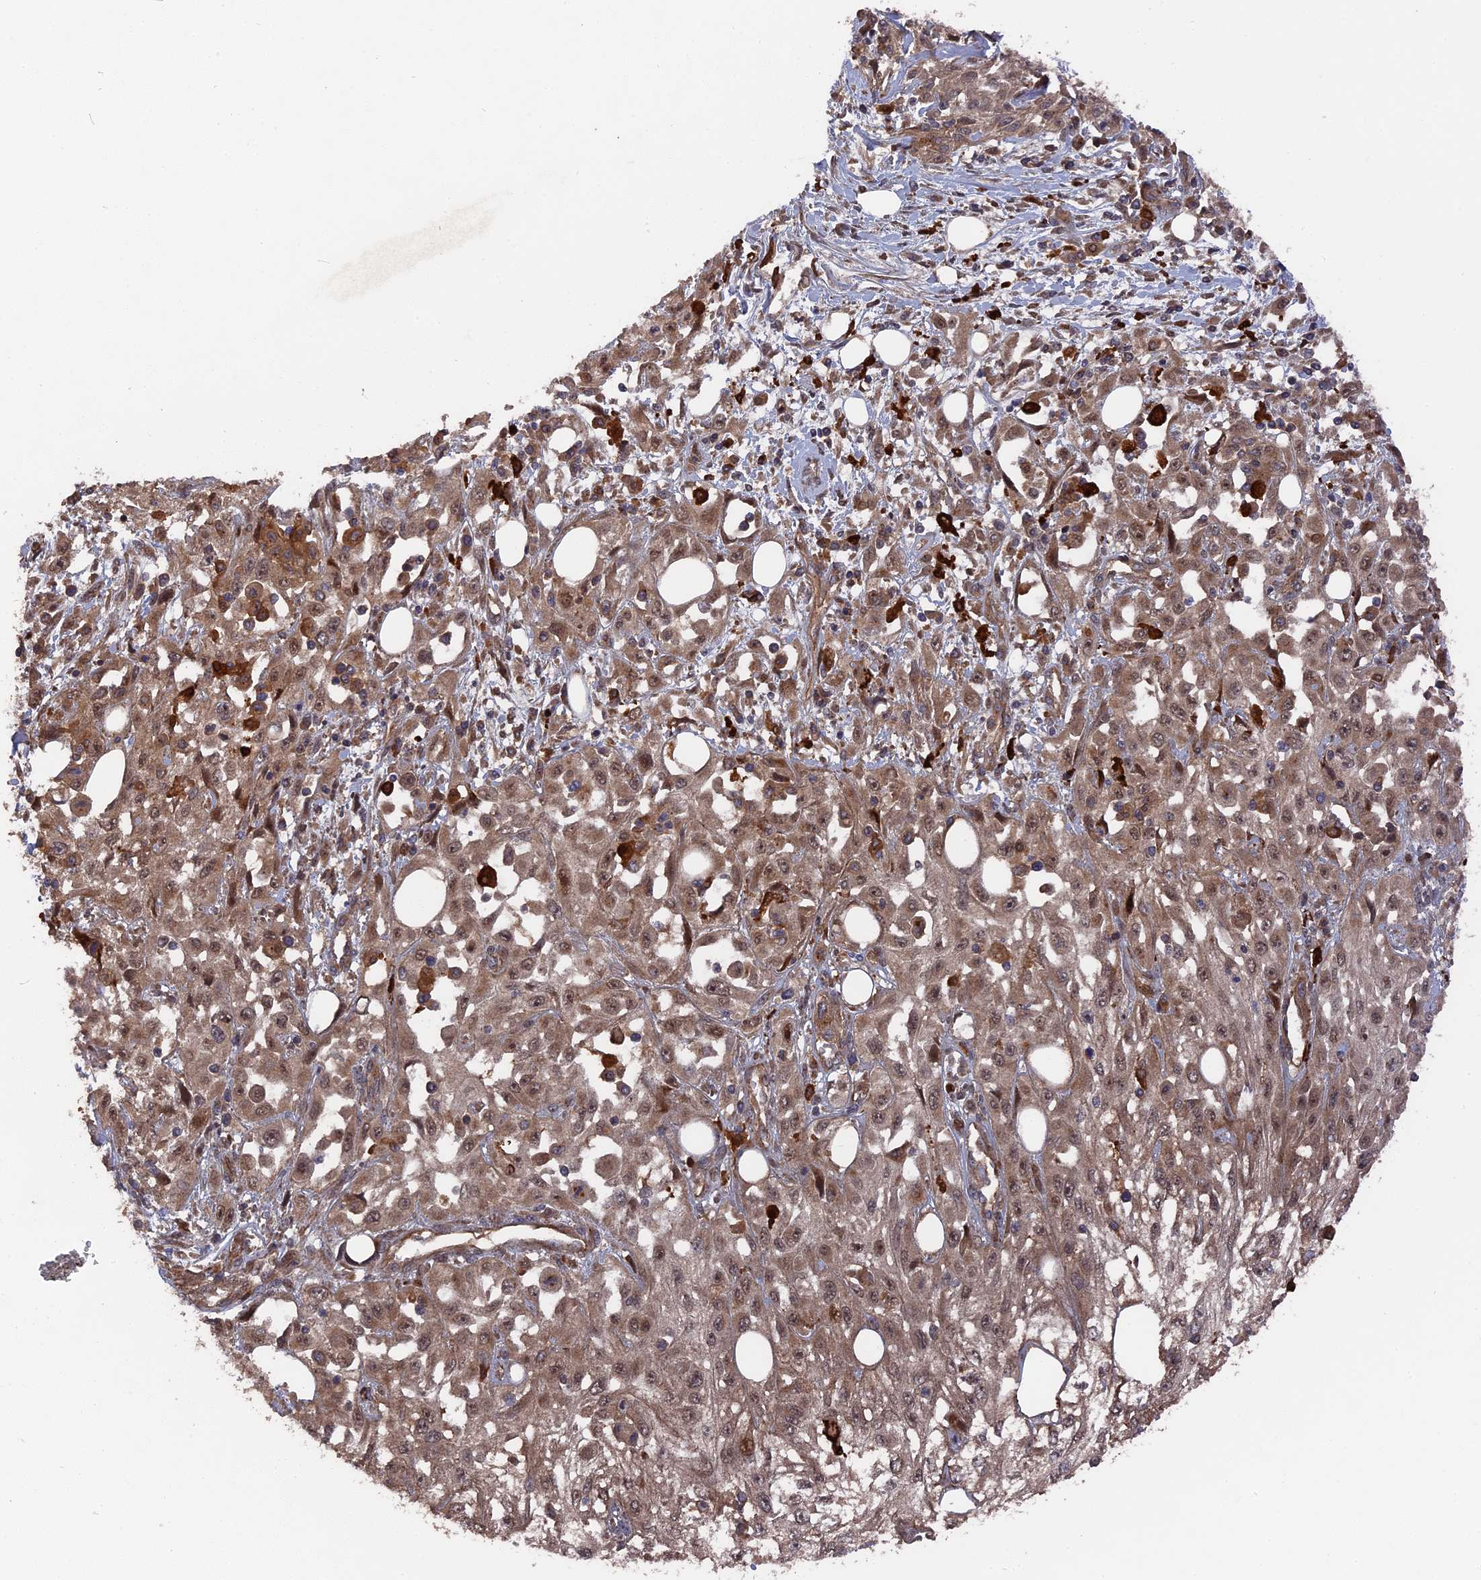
{"staining": {"intensity": "weak", "quantity": ">75%", "location": "cytoplasmic/membranous,nuclear"}, "tissue": "skin cancer", "cell_type": "Tumor cells", "image_type": "cancer", "snomed": [{"axis": "morphology", "description": "Squamous cell carcinoma, NOS"}, {"axis": "morphology", "description": "Squamous cell carcinoma, metastatic, NOS"}, {"axis": "topography", "description": "Skin"}, {"axis": "topography", "description": "Lymph node"}], "caption": "DAB (3,3'-diaminobenzidine) immunohistochemical staining of skin cancer (metastatic squamous cell carcinoma) shows weak cytoplasmic/membranous and nuclear protein positivity in approximately >75% of tumor cells. (IHC, brightfield microscopy, high magnification).", "gene": "DEF8", "patient": {"sex": "male", "age": 75}}